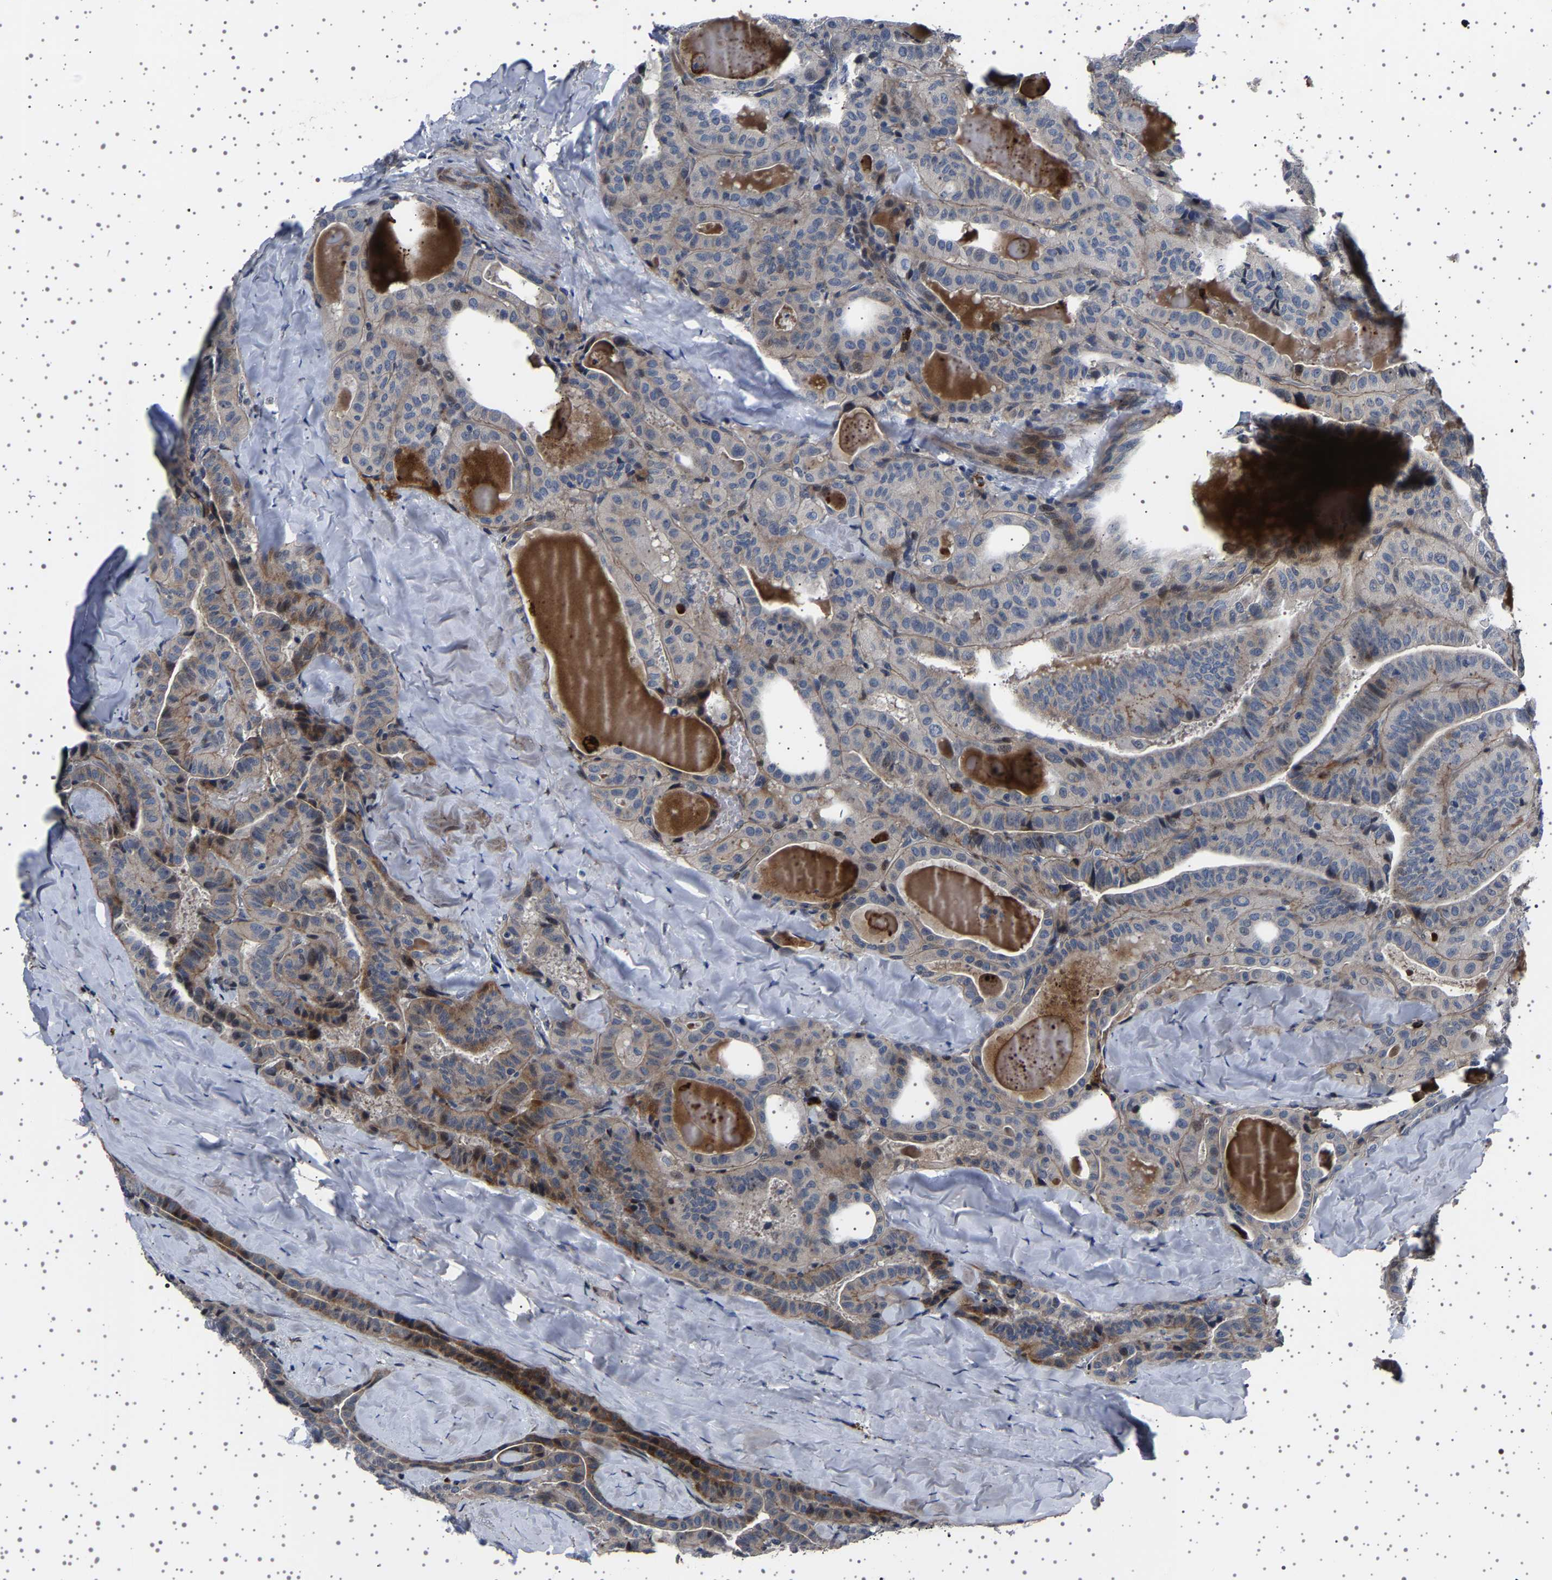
{"staining": {"intensity": "moderate", "quantity": "<25%", "location": "cytoplasmic/membranous"}, "tissue": "thyroid cancer", "cell_type": "Tumor cells", "image_type": "cancer", "snomed": [{"axis": "morphology", "description": "Papillary adenocarcinoma, NOS"}, {"axis": "topography", "description": "Thyroid gland"}], "caption": "Moderate cytoplasmic/membranous positivity for a protein is present in about <25% of tumor cells of thyroid papillary adenocarcinoma using immunohistochemistry (IHC).", "gene": "PAK5", "patient": {"sex": "male", "age": 77}}